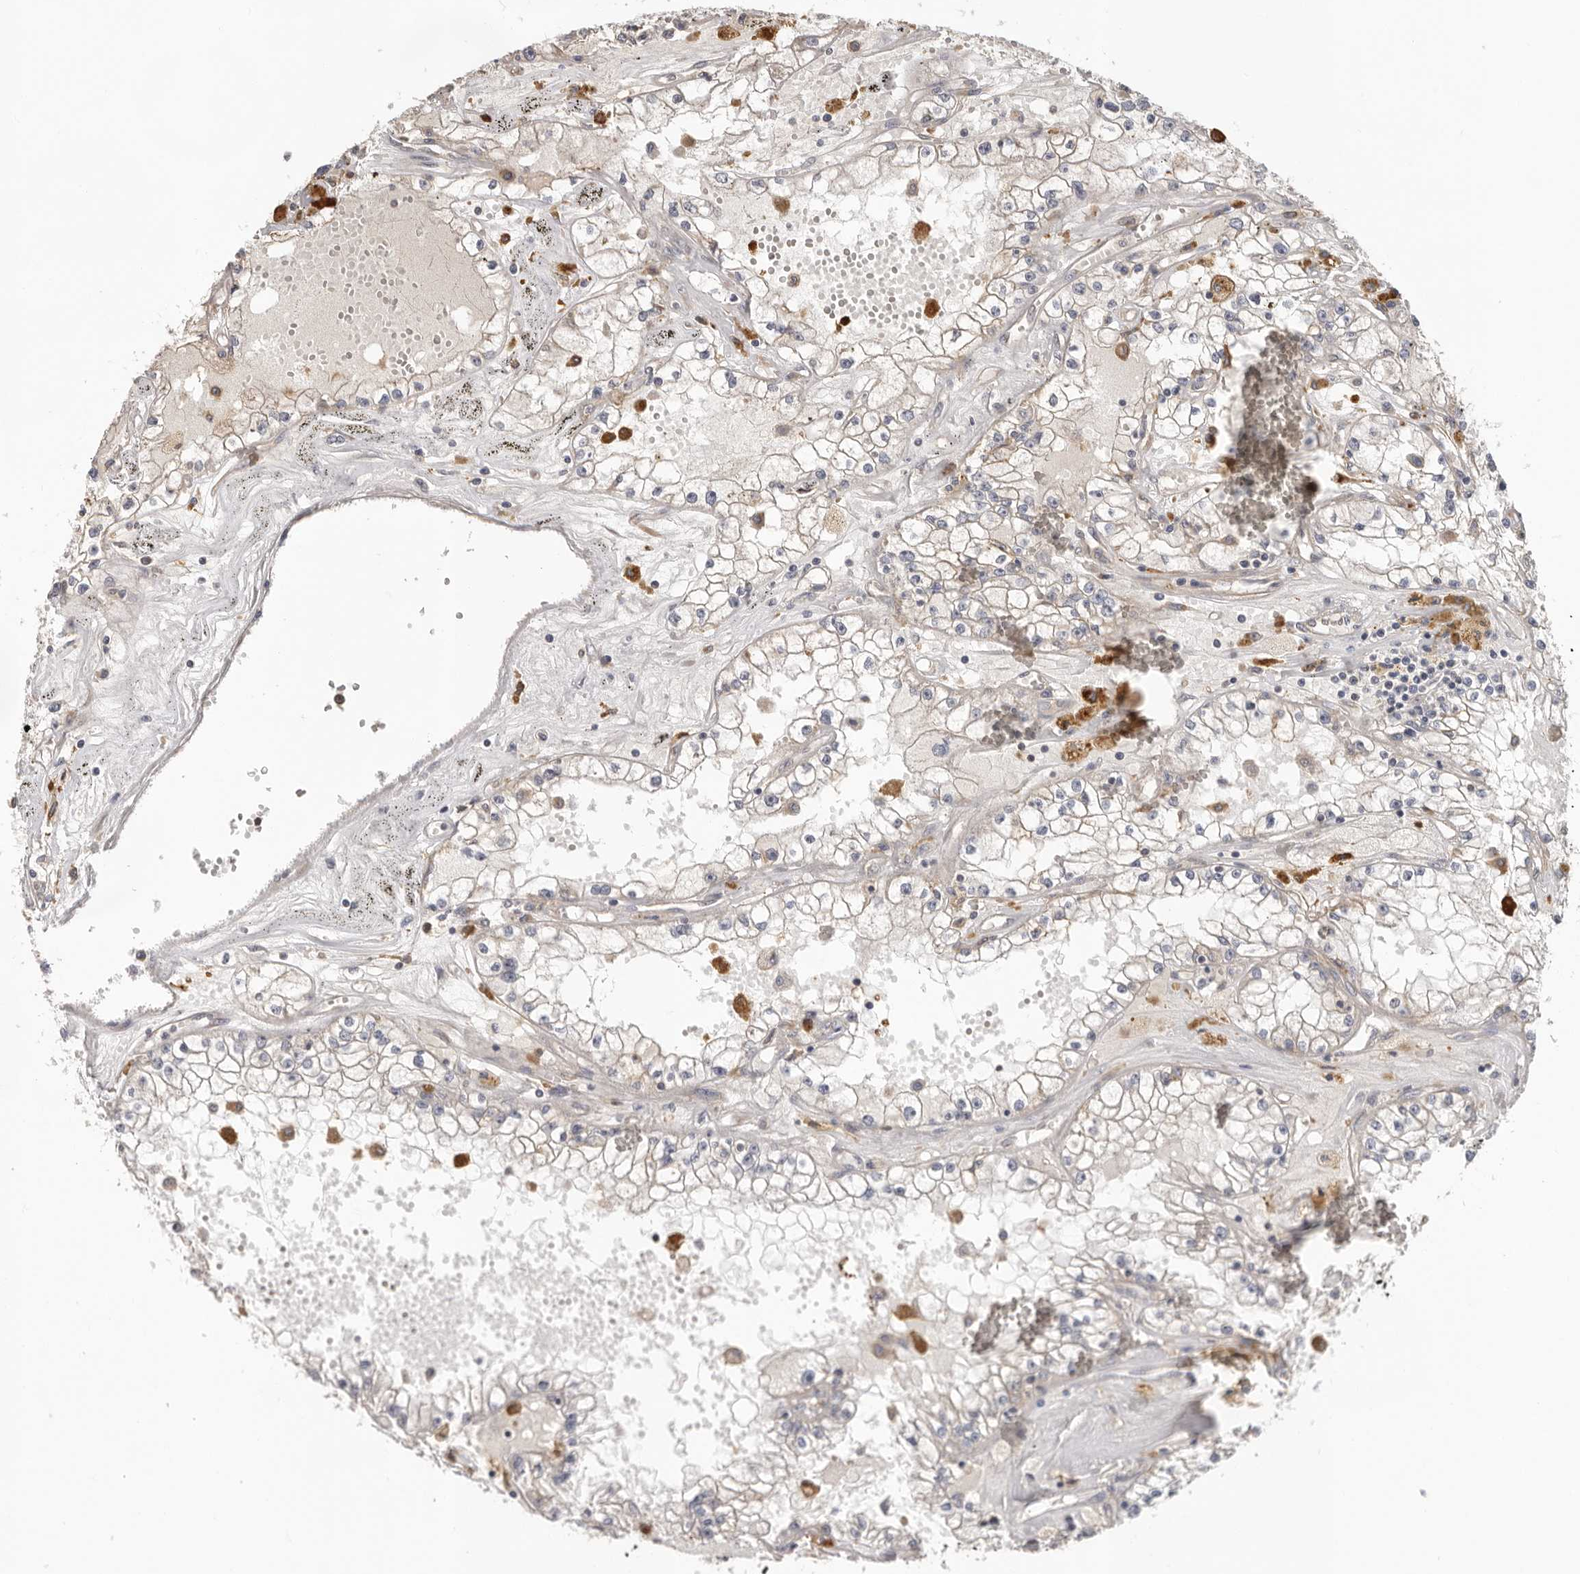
{"staining": {"intensity": "weak", "quantity": "25%-75%", "location": "cytoplasmic/membranous"}, "tissue": "renal cancer", "cell_type": "Tumor cells", "image_type": "cancer", "snomed": [{"axis": "morphology", "description": "Adenocarcinoma, NOS"}, {"axis": "topography", "description": "Kidney"}], "caption": "Adenocarcinoma (renal) stained with IHC exhibits weak cytoplasmic/membranous expression in about 25%-75% of tumor cells. The staining was performed using DAB (3,3'-diaminobenzidine) to visualize the protein expression in brown, while the nuclei were stained in blue with hematoxylin (Magnification: 20x).", "gene": "PPP1R42", "patient": {"sex": "male", "age": 56}}